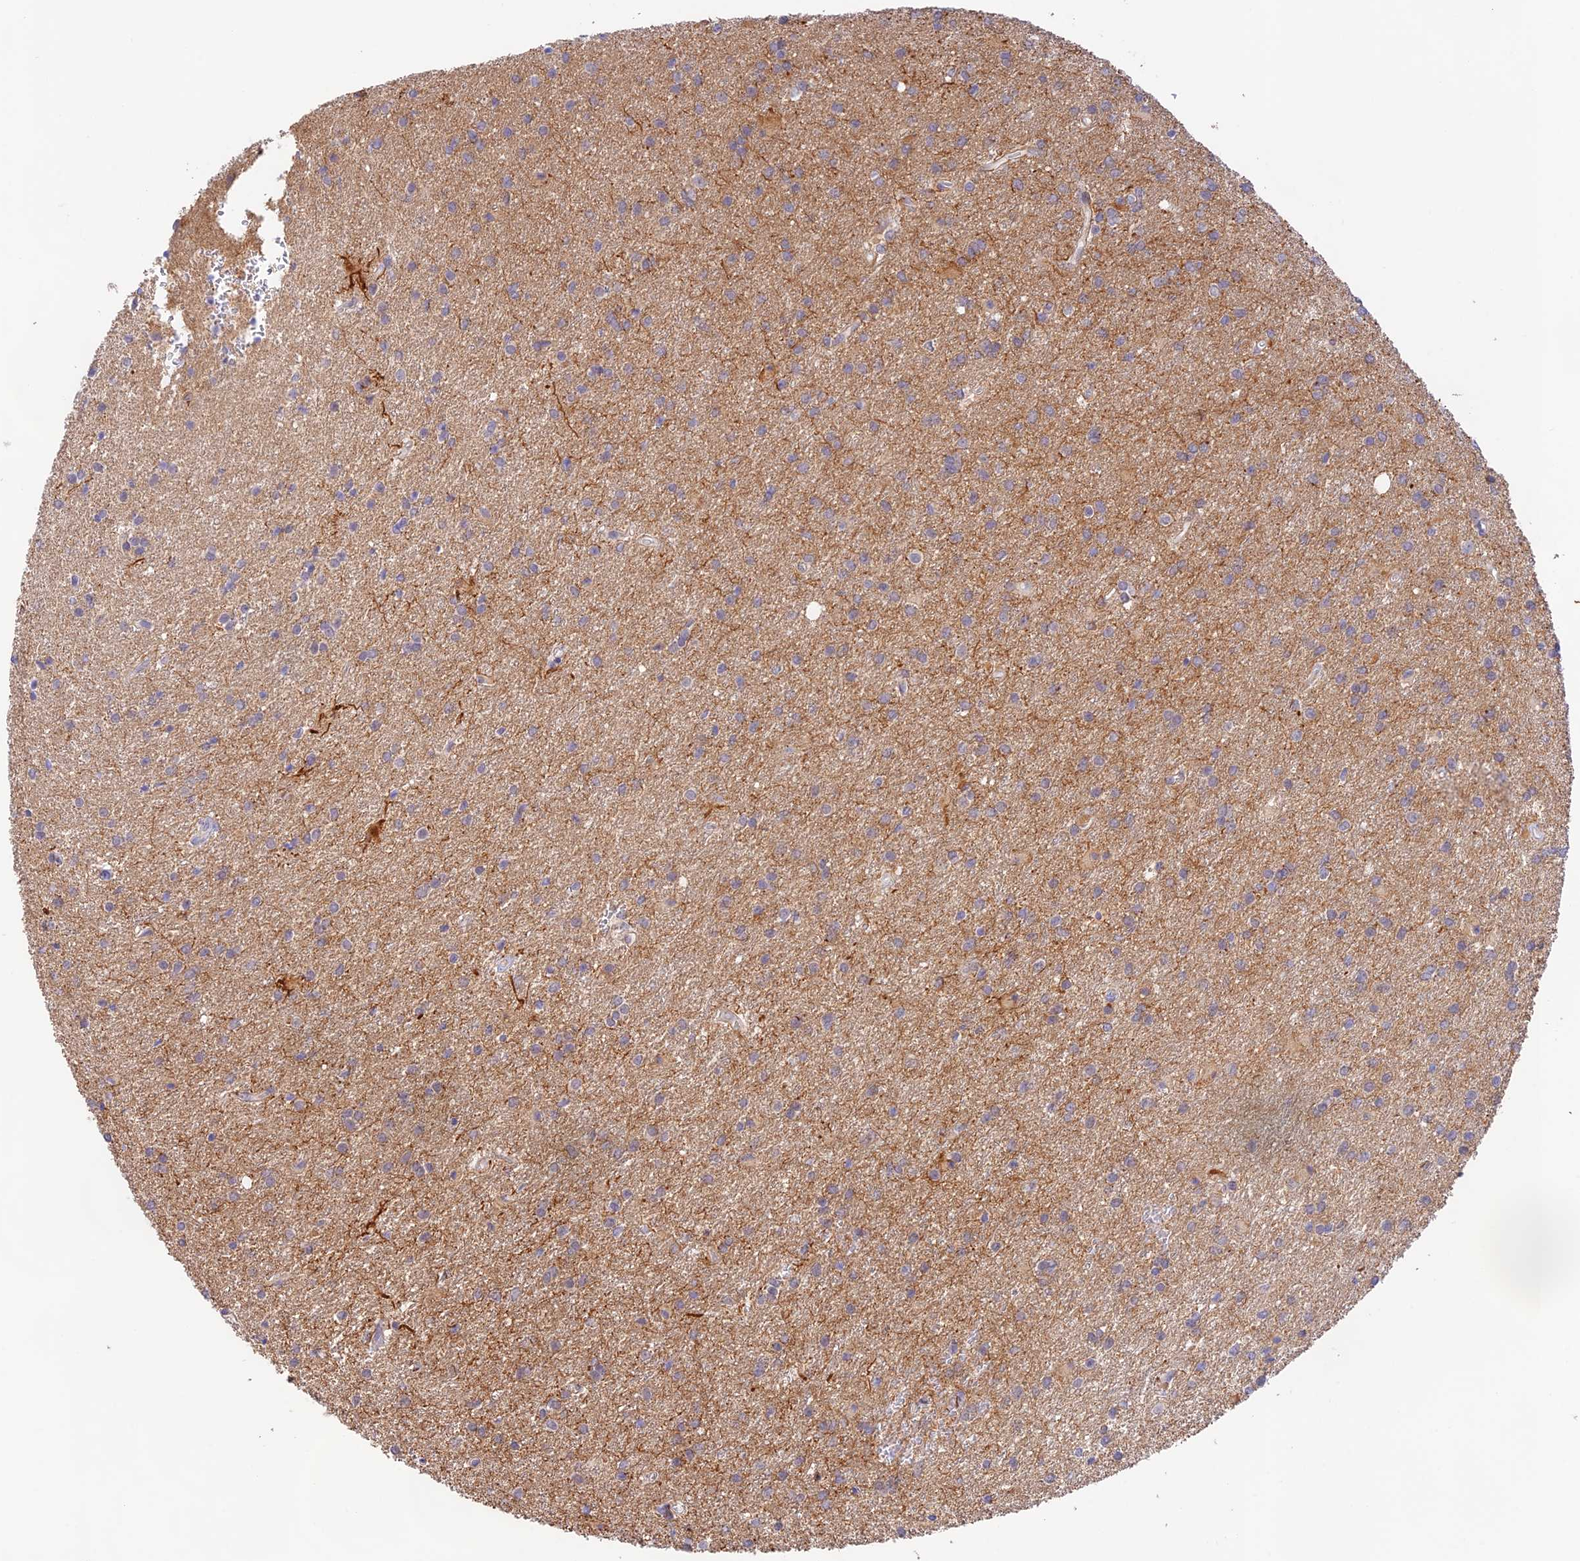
{"staining": {"intensity": "negative", "quantity": "none", "location": "none"}, "tissue": "glioma", "cell_type": "Tumor cells", "image_type": "cancer", "snomed": [{"axis": "morphology", "description": "Glioma, malignant, High grade"}, {"axis": "topography", "description": "Brain"}], "caption": "A high-resolution photomicrograph shows IHC staining of glioma, which shows no significant expression in tumor cells. Brightfield microscopy of immunohistochemistry stained with DAB (3,3'-diaminobenzidine) (brown) and hematoxylin (blue), captured at high magnification.", "gene": "CAMSAP3", "patient": {"sex": "female", "age": 50}}